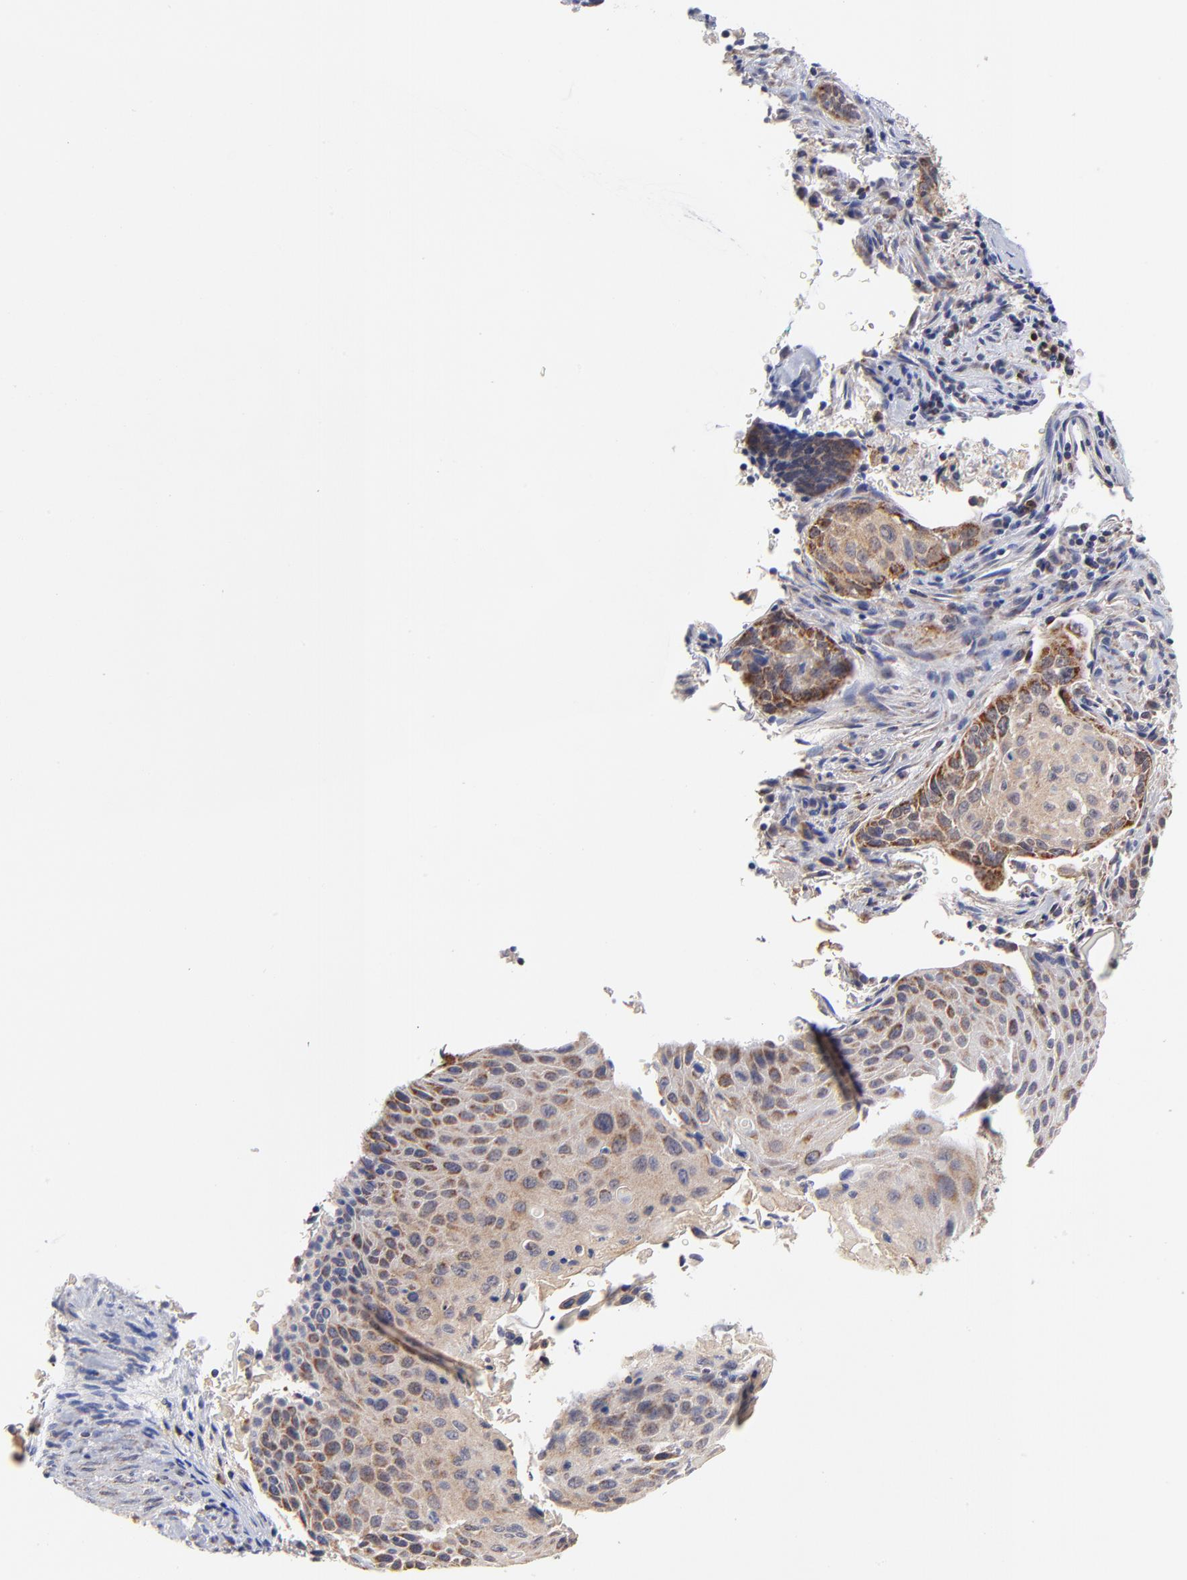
{"staining": {"intensity": "moderate", "quantity": "25%-75%", "location": "cytoplasmic/membranous"}, "tissue": "cervical cancer", "cell_type": "Tumor cells", "image_type": "cancer", "snomed": [{"axis": "morphology", "description": "Squamous cell carcinoma, NOS"}, {"axis": "topography", "description": "Cervix"}], "caption": "Cervical cancer (squamous cell carcinoma) stained for a protein exhibits moderate cytoplasmic/membranous positivity in tumor cells.", "gene": "FBXL12", "patient": {"sex": "female", "age": 33}}